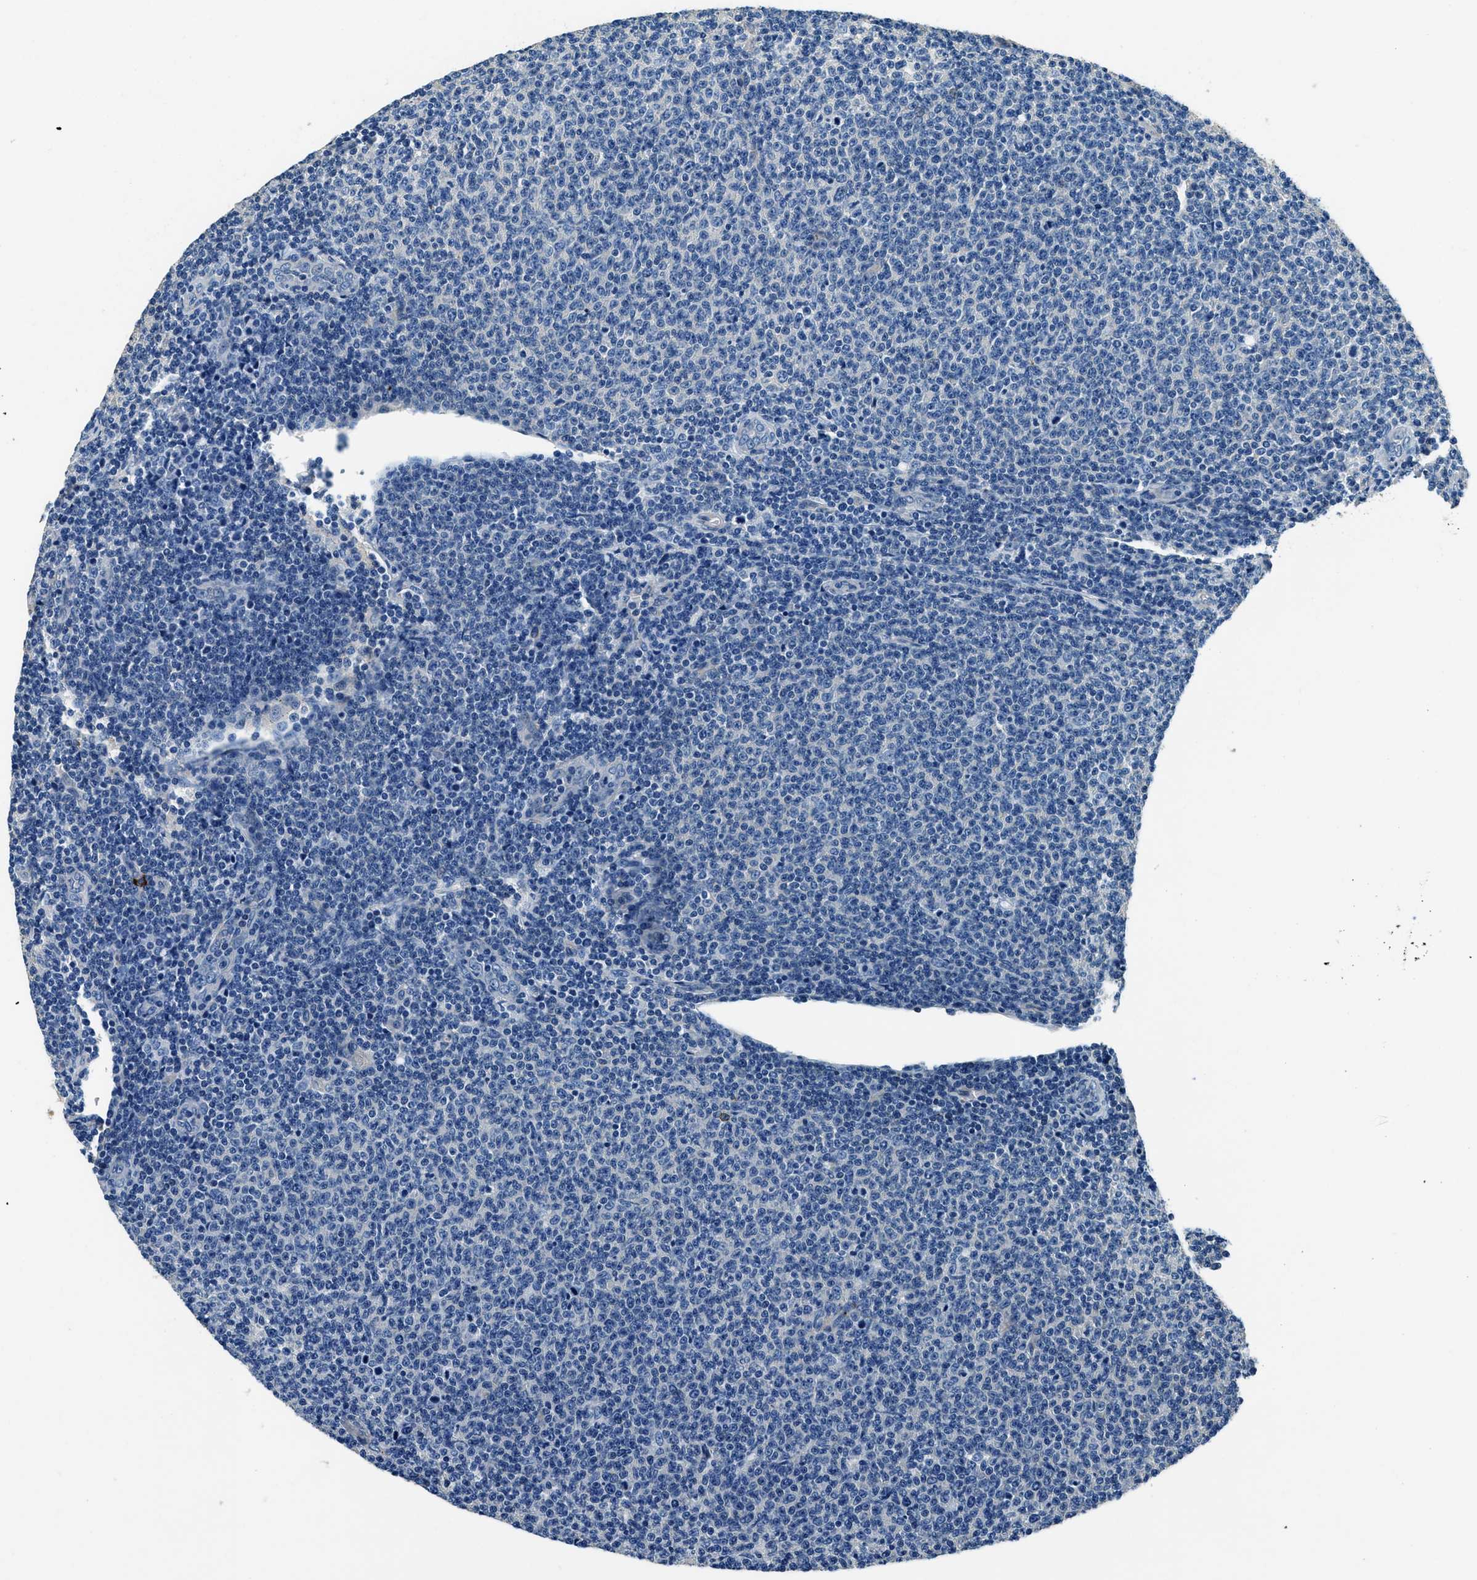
{"staining": {"intensity": "negative", "quantity": "none", "location": "none"}, "tissue": "lymphoma", "cell_type": "Tumor cells", "image_type": "cancer", "snomed": [{"axis": "morphology", "description": "Malignant lymphoma, non-Hodgkin's type, Low grade"}, {"axis": "topography", "description": "Lymph node"}], "caption": "The IHC photomicrograph has no significant staining in tumor cells of lymphoma tissue. The staining is performed using DAB (3,3'-diaminobenzidine) brown chromogen with nuclei counter-stained in using hematoxylin.", "gene": "TMEM186", "patient": {"sex": "male", "age": 66}}